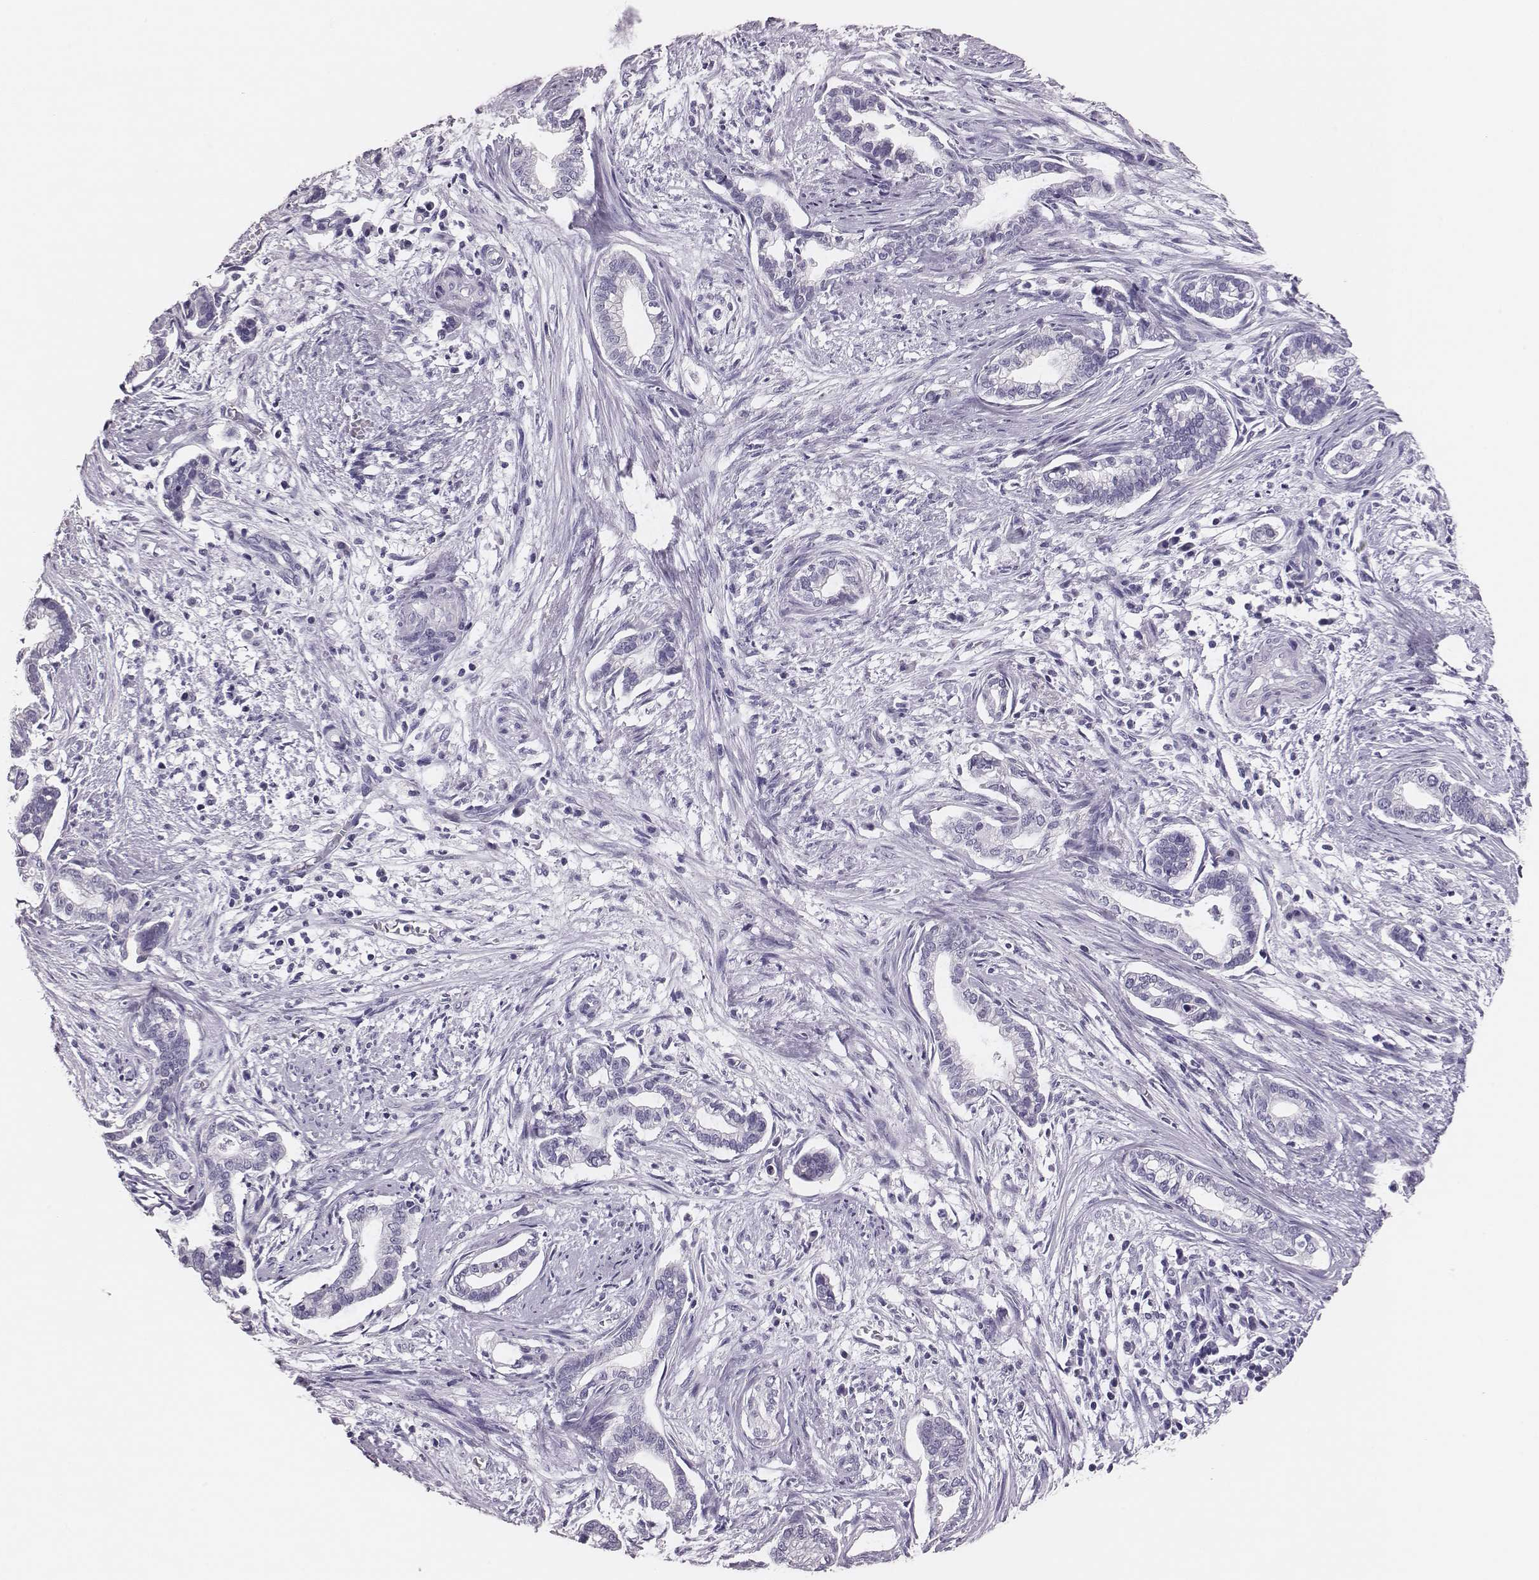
{"staining": {"intensity": "negative", "quantity": "none", "location": "none"}, "tissue": "cervical cancer", "cell_type": "Tumor cells", "image_type": "cancer", "snomed": [{"axis": "morphology", "description": "Adenocarcinoma, NOS"}, {"axis": "topography", "description": "Cervix"}], "caption": "Tumor cells are negative for protein expression in human cervical cancer.", "gene": "H1-6", "patient": {"sex": "female", "age": 62}}